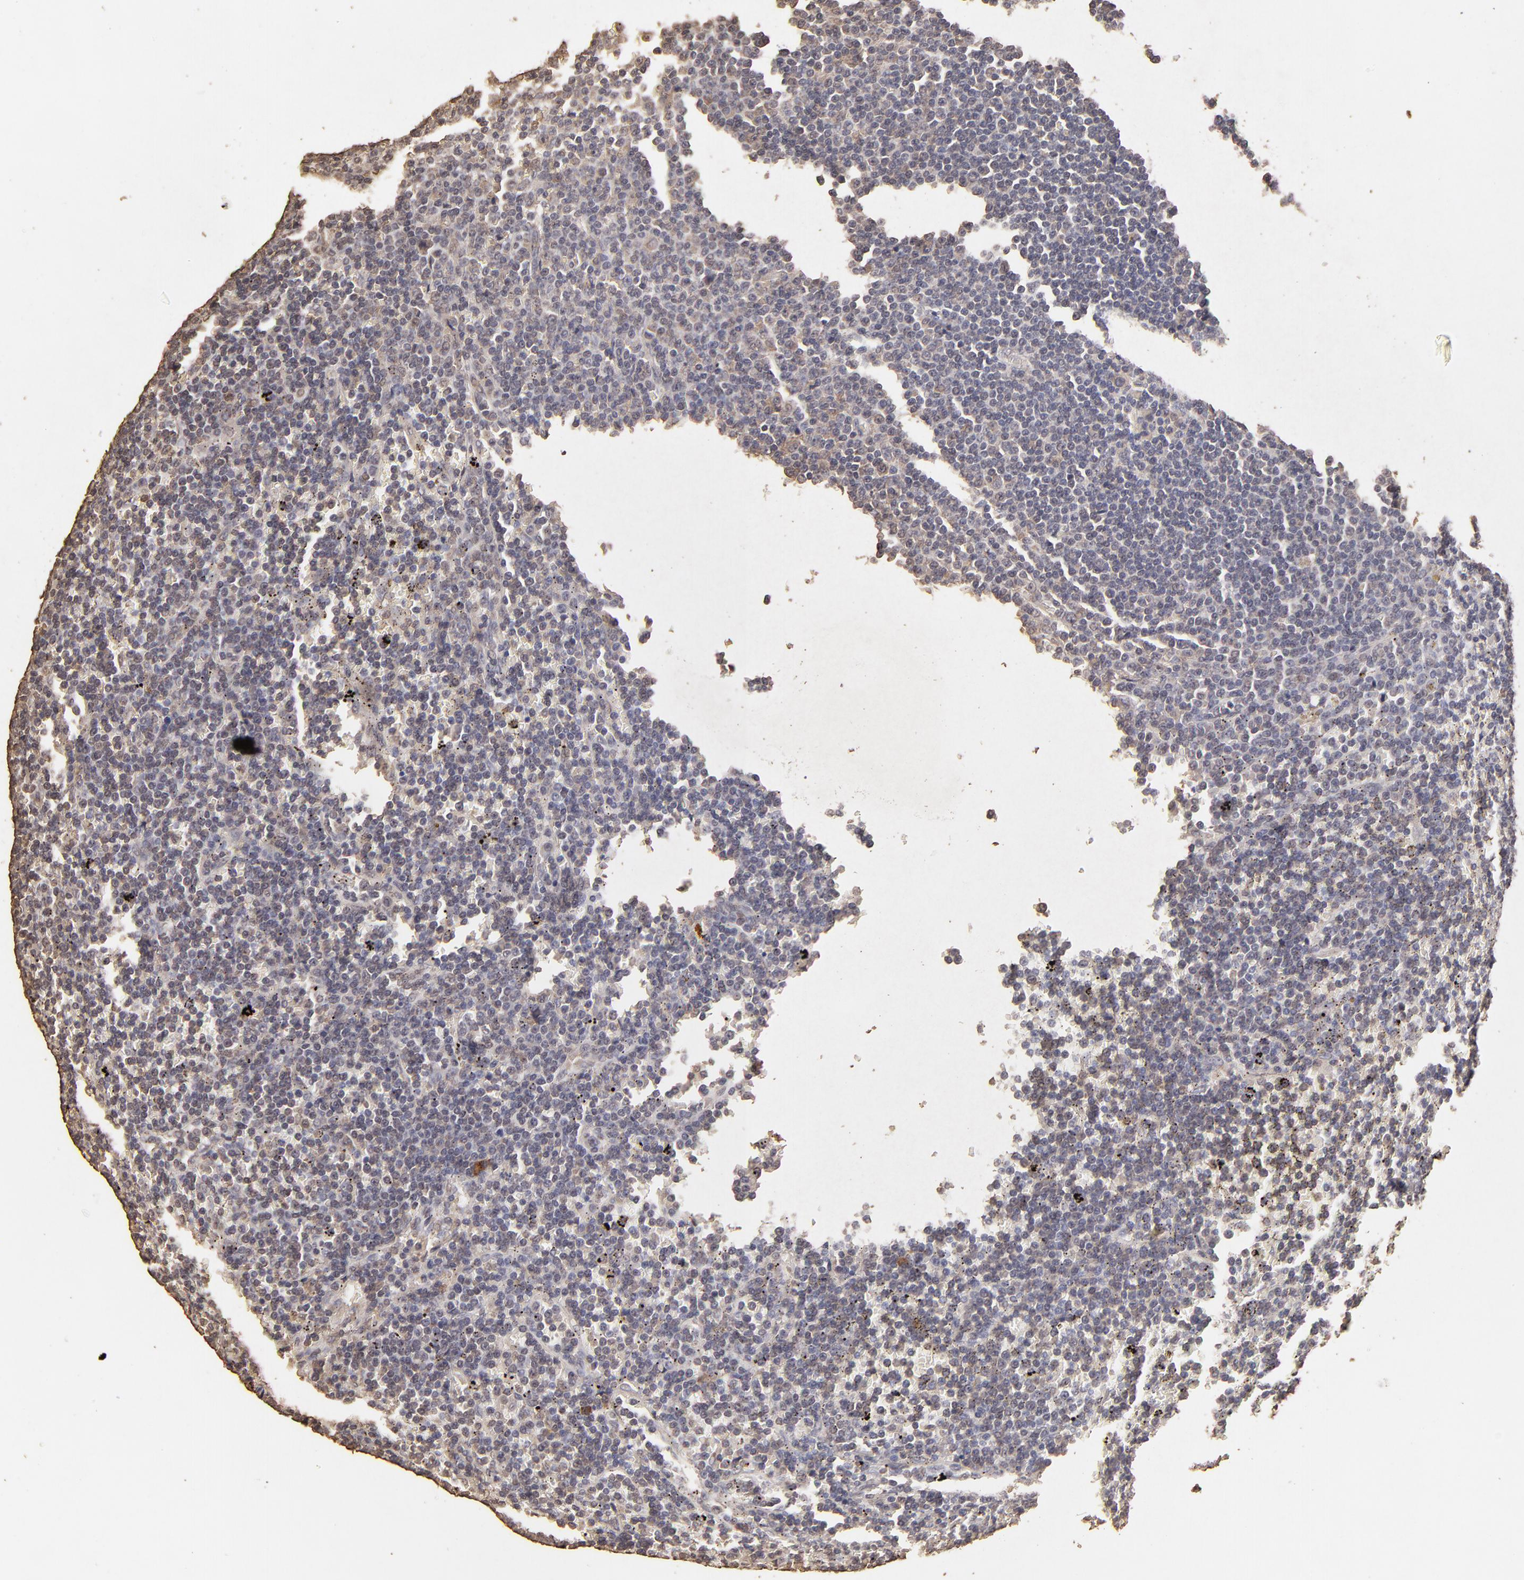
{"staining": {"intensity": "weak", "quantity": "25%-75%", "location": "cytoplasmic/membranous"}, "tissue": "lymphoma", "cell_type": "Tumor cells", "image_type": "cancer", "snomed": [{"axis": "morphology", "description": "Malignant lymphoma, non-Hodgkin's type, Low grade"}, {"axis": "topography", "description": "Spleen"}], "caption": "Protein staining by immunohistochemistry (IHC) demonstrates weak cytoplasmic/membranous expression in approximately 25%-75% of tumor cells in lymphoma.", "gene": "OPHN1", "patient": {"sex": "male", "age": 80}}